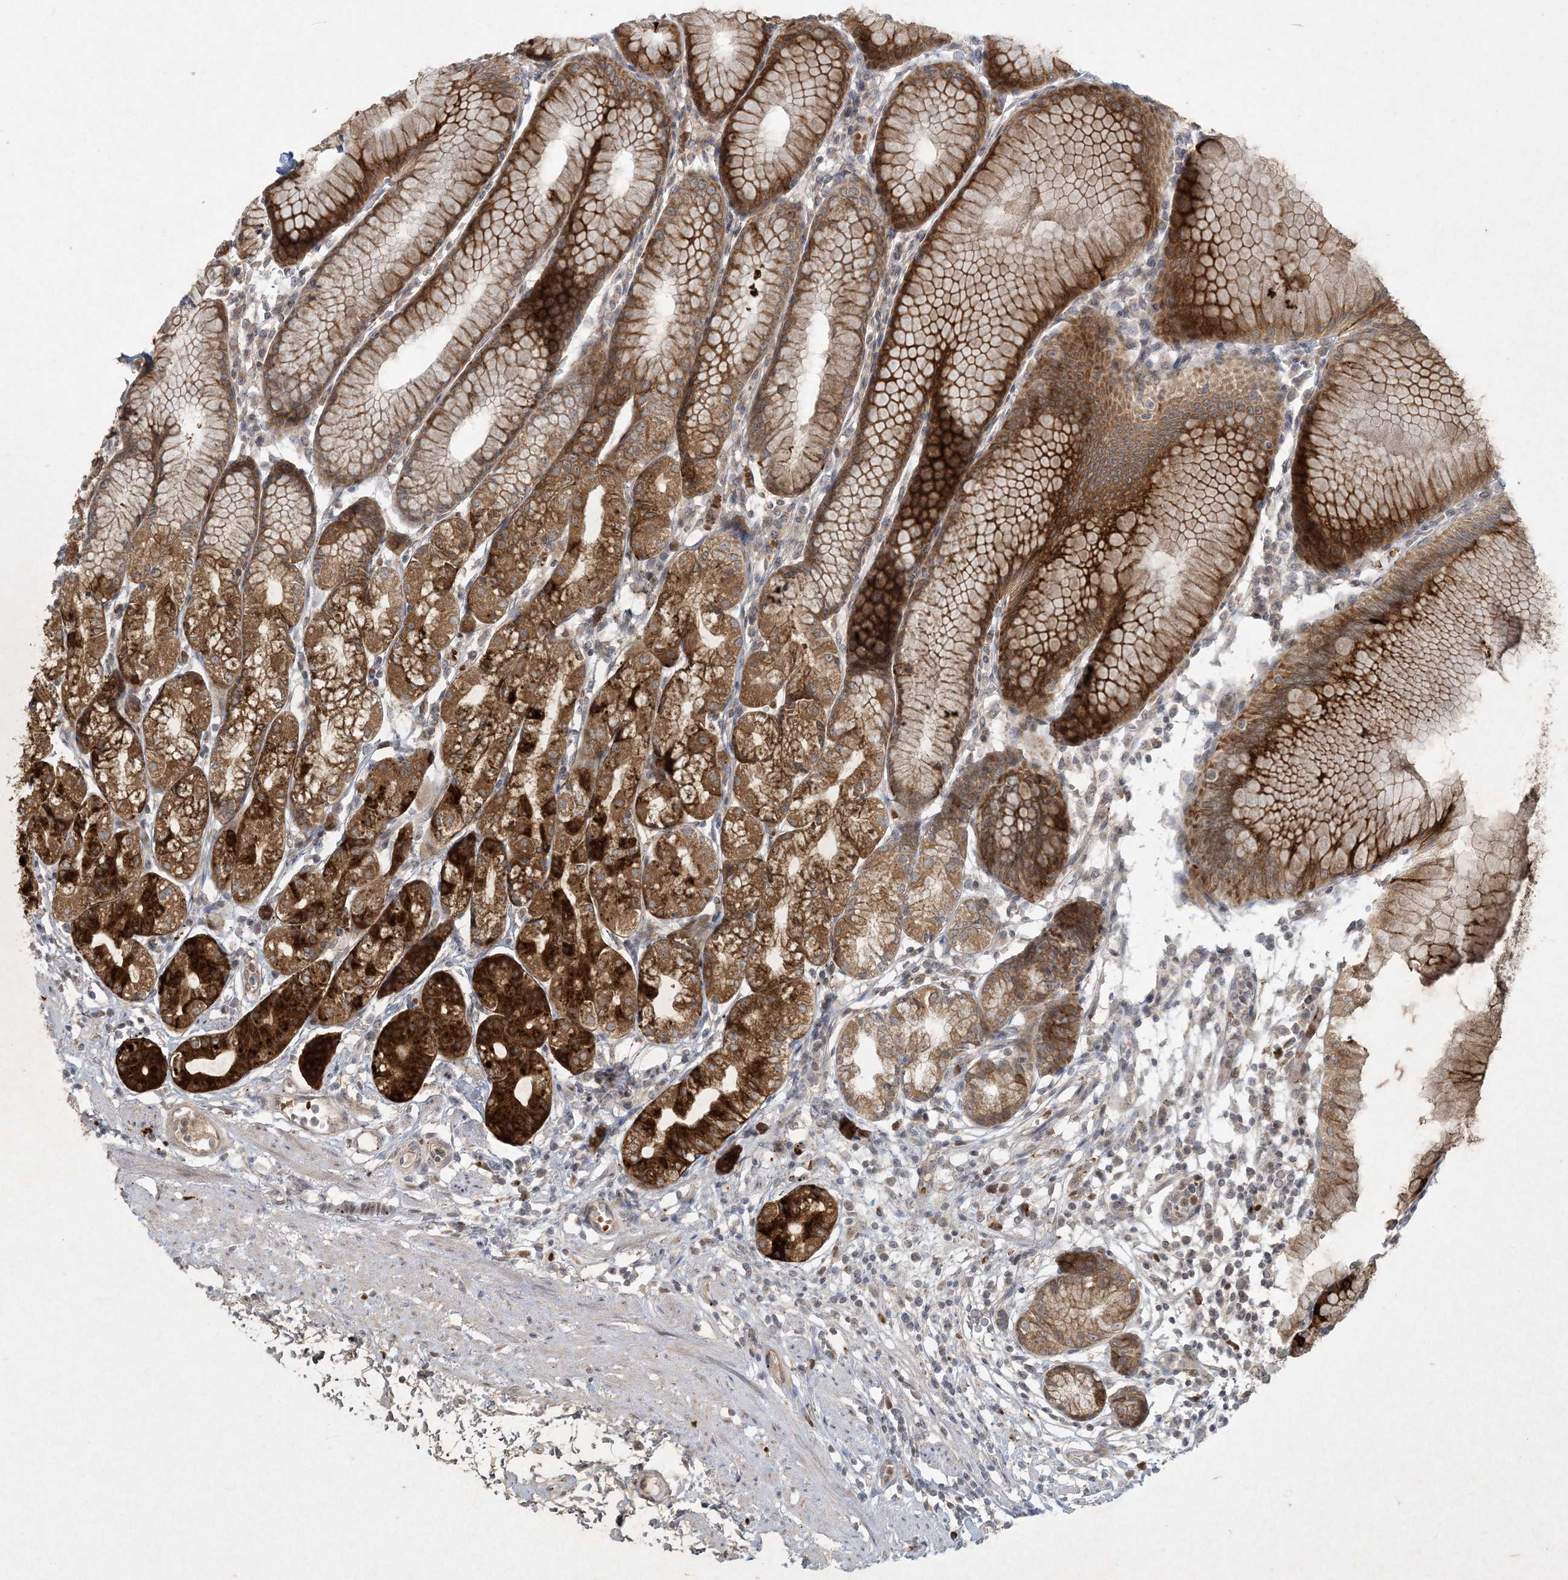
{"staining": {"intensity": "strong", "quantity": ">75%", "location": "cytoplasmic/membranous"}, "tissue": "stomach", "cell_type": "Glandular cells", "image_type": "normal", "snomed": [{"axis": "morphology", "description": "Normal tissue, NOS"}, {"axis": "topography", "description": "Stomach"}], "caption": "Immunohistochemical staining of benign stomach reveals high levels of strong cytoplasmic/membranous staining in approximately >75% of glandular cells.", "gene": "CTDNEP1", "patient": {"sex": "female", "age": 57}}